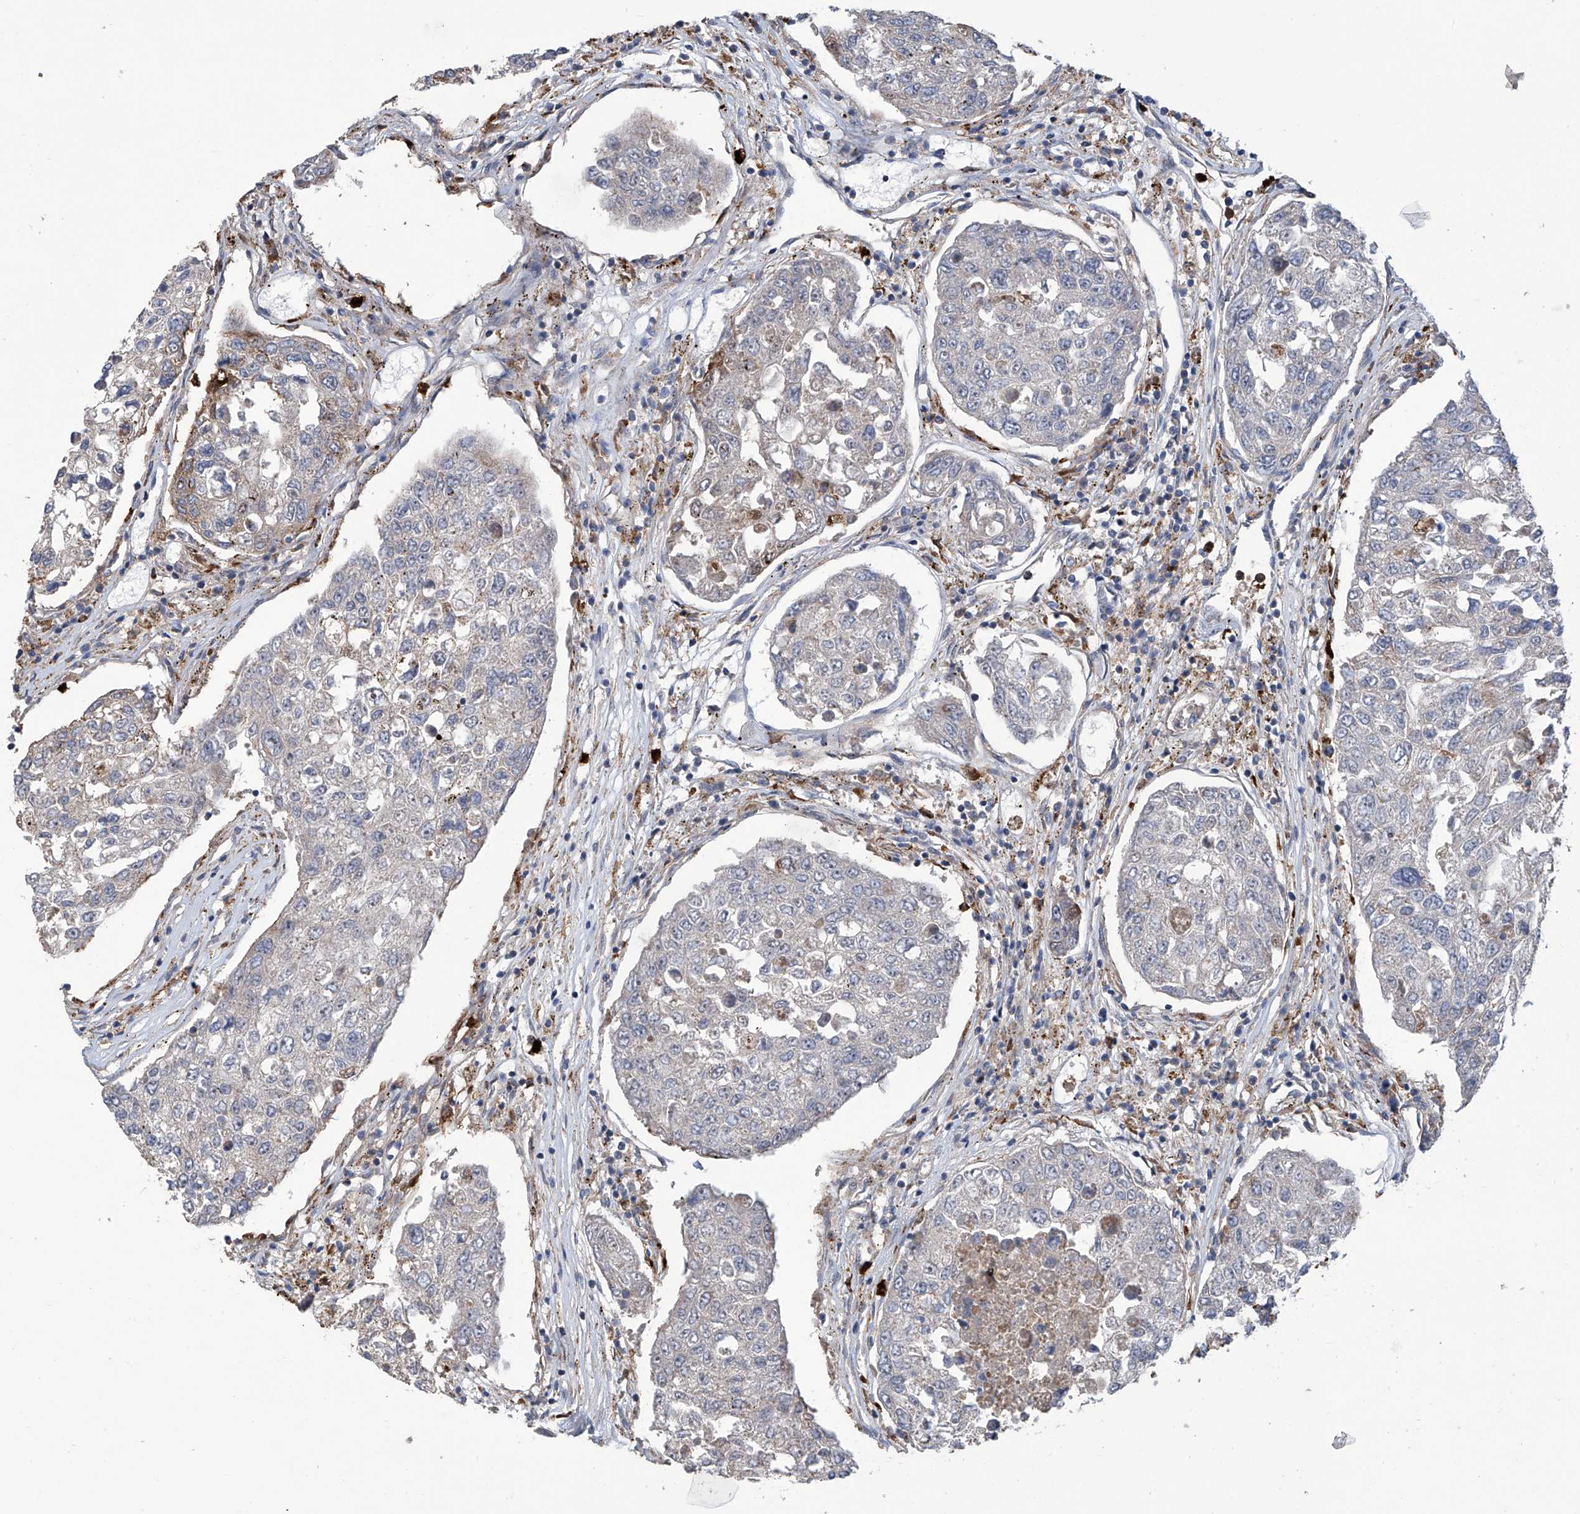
{"staining": {"intensity": "negative", "quantity": "none", "location": "none"}, "tissue": "urothelial cancer", "cell_type": "Tumor cells", "image_type": "cancer", "snomed": [{"axis": "morphology", "description": "Urothelial carcinoma, High grade"}, {"axis": "topography", "description": "Lymph node"}, {"axis": "topography", "description": "Urinary bladder"}], "caption": "Micrograph shows no protein staining in tumor cells of urothelial cancer tissue.", "gene": "EIF2D", "patient": {"sex": "male", "age": 51}}